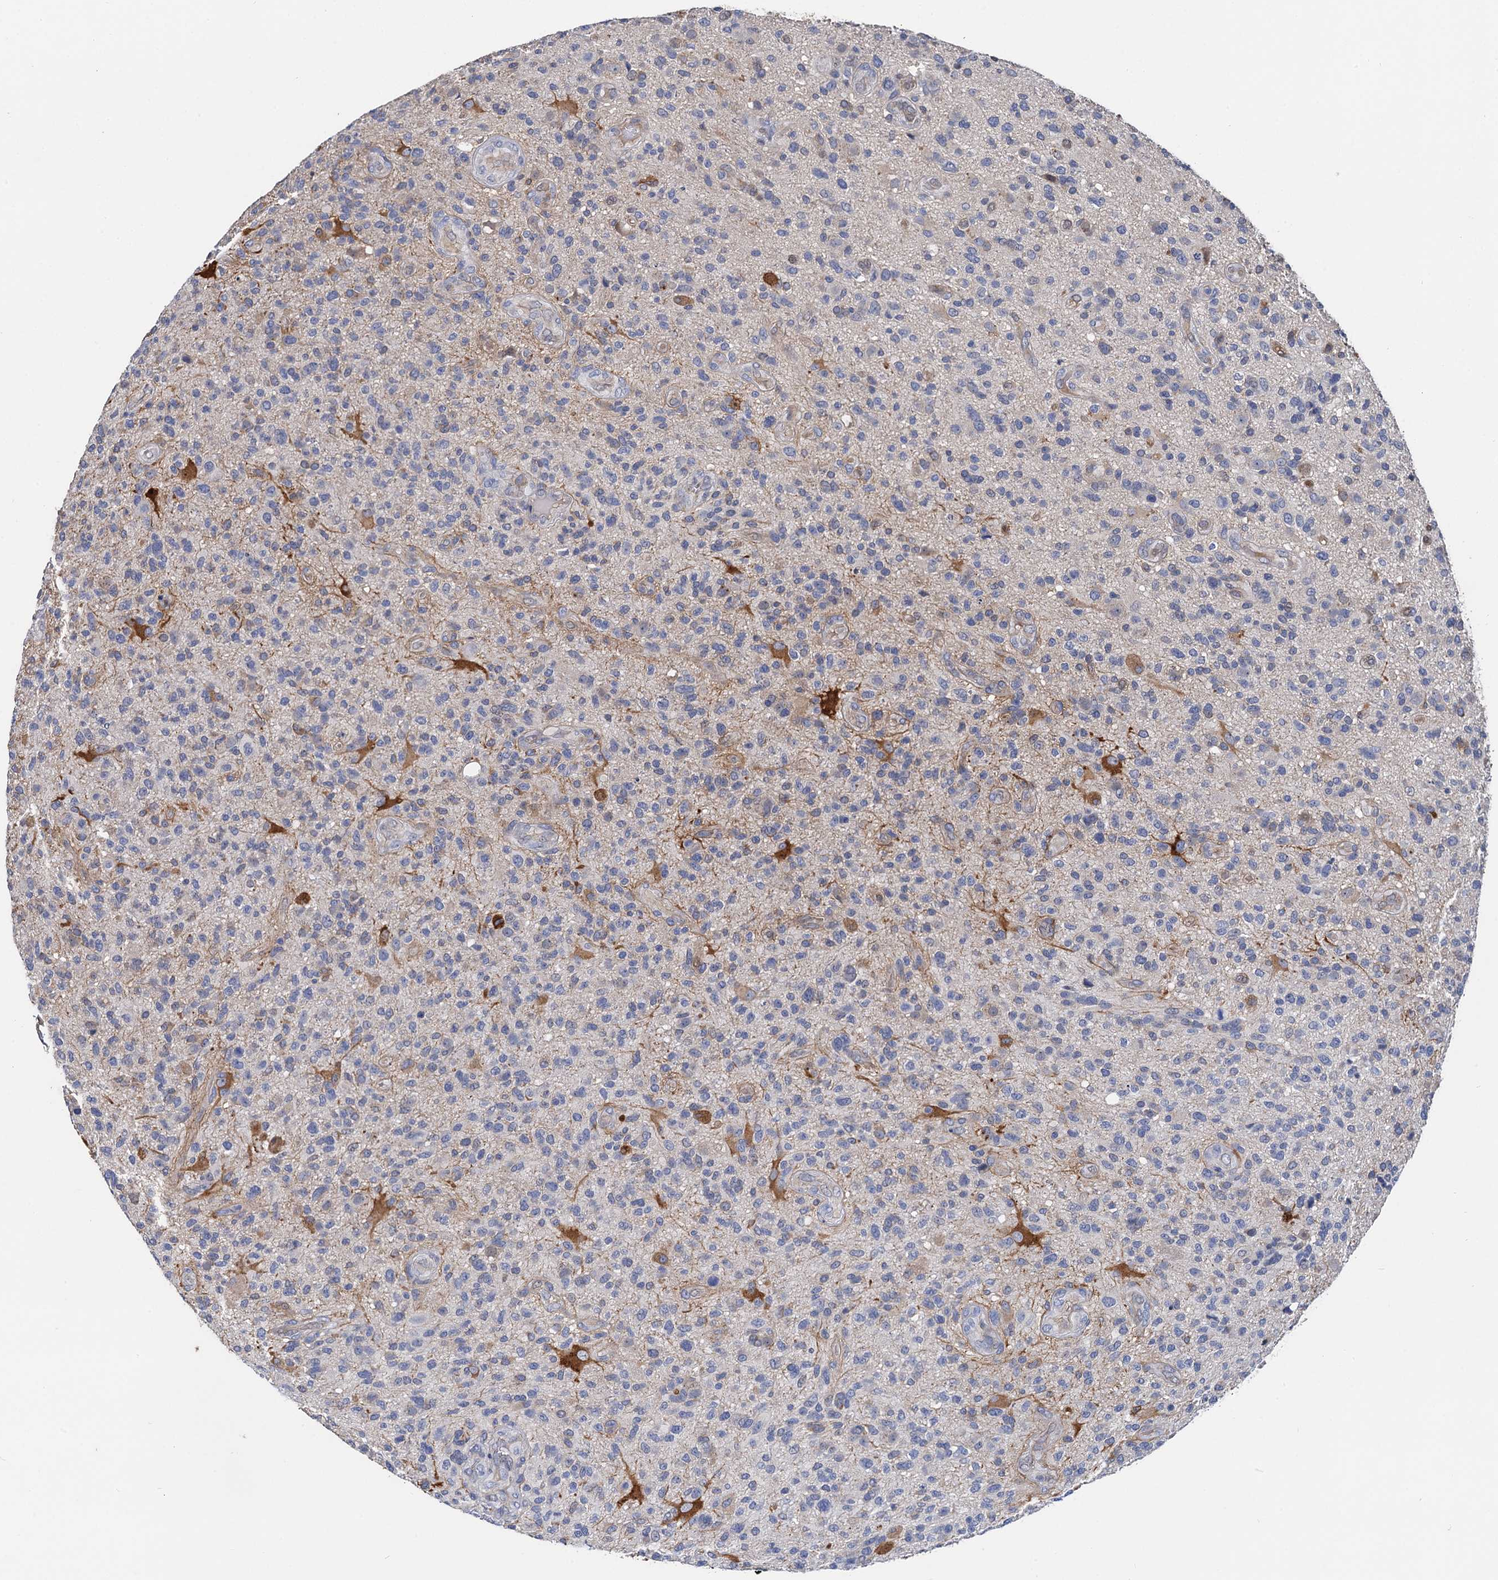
{"staining": {"intensity": "negative", "quantity": "none", "location": "none"}, "tissue": "glioma", "cell_type": "Tumor cells", "image_type": "cancer", "snomed": [{"axis": "morphology", "description": "Glioma, malignant, High grade"}, {"axis": "topography", "description": "Brain"}], "caption": "Immunohistochemical staining of glioma reveals no significant staining in tumor cells.", "gene": "TMEM39B", "patient": {"sex": "male", "age": 47}}